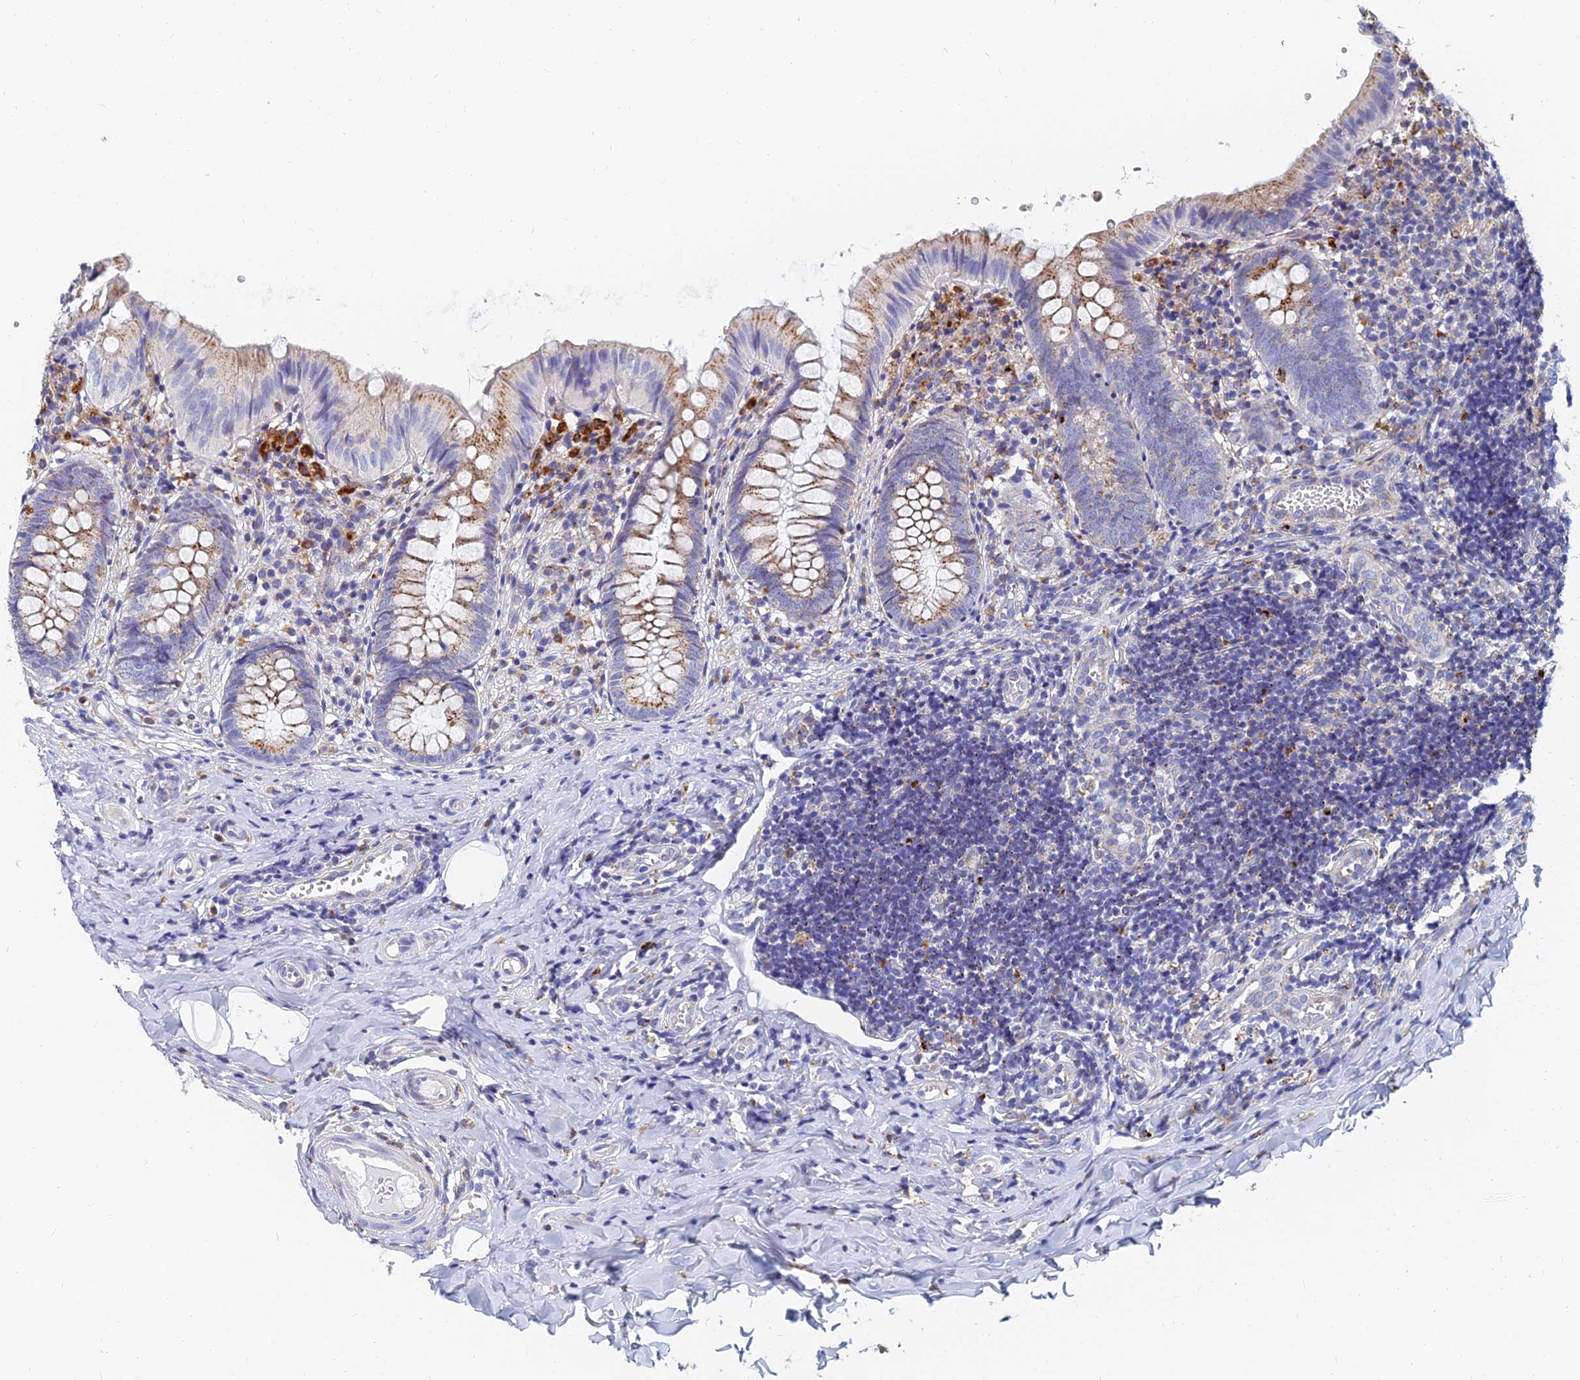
{"staining": {"intensity": "moderate", "quantity": ">75%", "location": "cytoplasmic/membranous"}, "tissue": "appendix", "cell_type": "Glandular cells", "image_type": "normal", "snomed": [{"axis": "morphology", "description": "Normal tissue, NOS"}, {"axis": "topography", "description": "Appendix"}], "caption": "High-magnification brightfield microscopy of benign appendix stained with DAB (3,3'-diaminobenzidine) (brown) and counterstained with hematoxylin (blue). glandular cells exhibit moderate cytoplasmic/membranous staining is appreciated in approximately>75% of cells. (DAB = brown stain, brightfield microscopy at high magnification).", "gene": "SPNS1", "patient": {"sex": "male", "age": 8}}